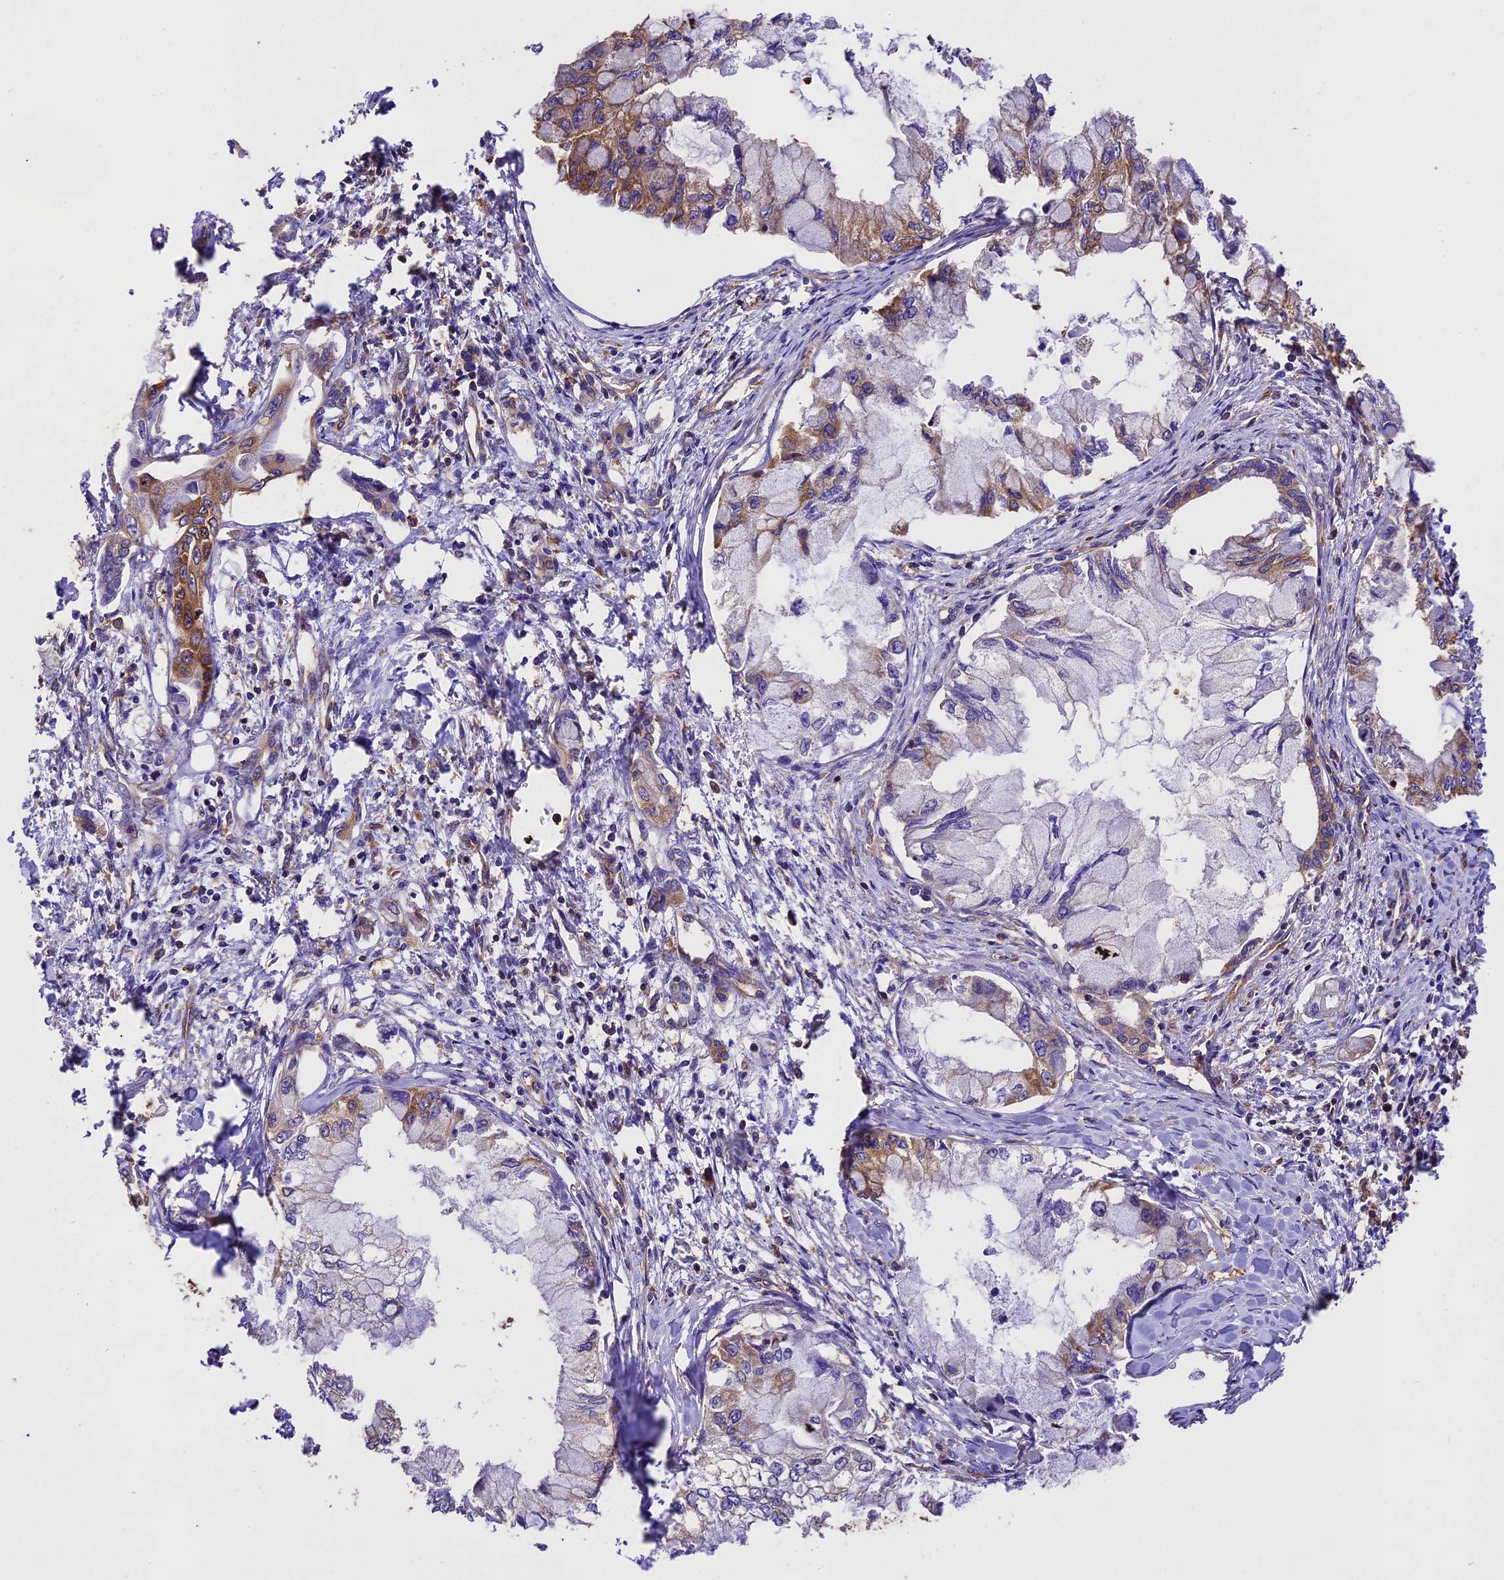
{"staining": {"intensity": "moderate", "quantity": "25%-75%", "location": "cytoplasmic/membranous"}, "tissue": "pancreatic cancer", "cell_type": "Tumor cells", "image_type": "cancer", "snomed": [{"axis": "morphology", "description": "Adenocarcinoma, NOS"}, {"axis": "topography", "description": "Pancreas"}], "caption": "Protein staining of pancreatic cancer tissue shows moderate cytoplasmic/membranous positivity in approximately 25%-75% of tumor cells.", "gene": "KARS1", "patient": {"sex": "male", "age": 48}}